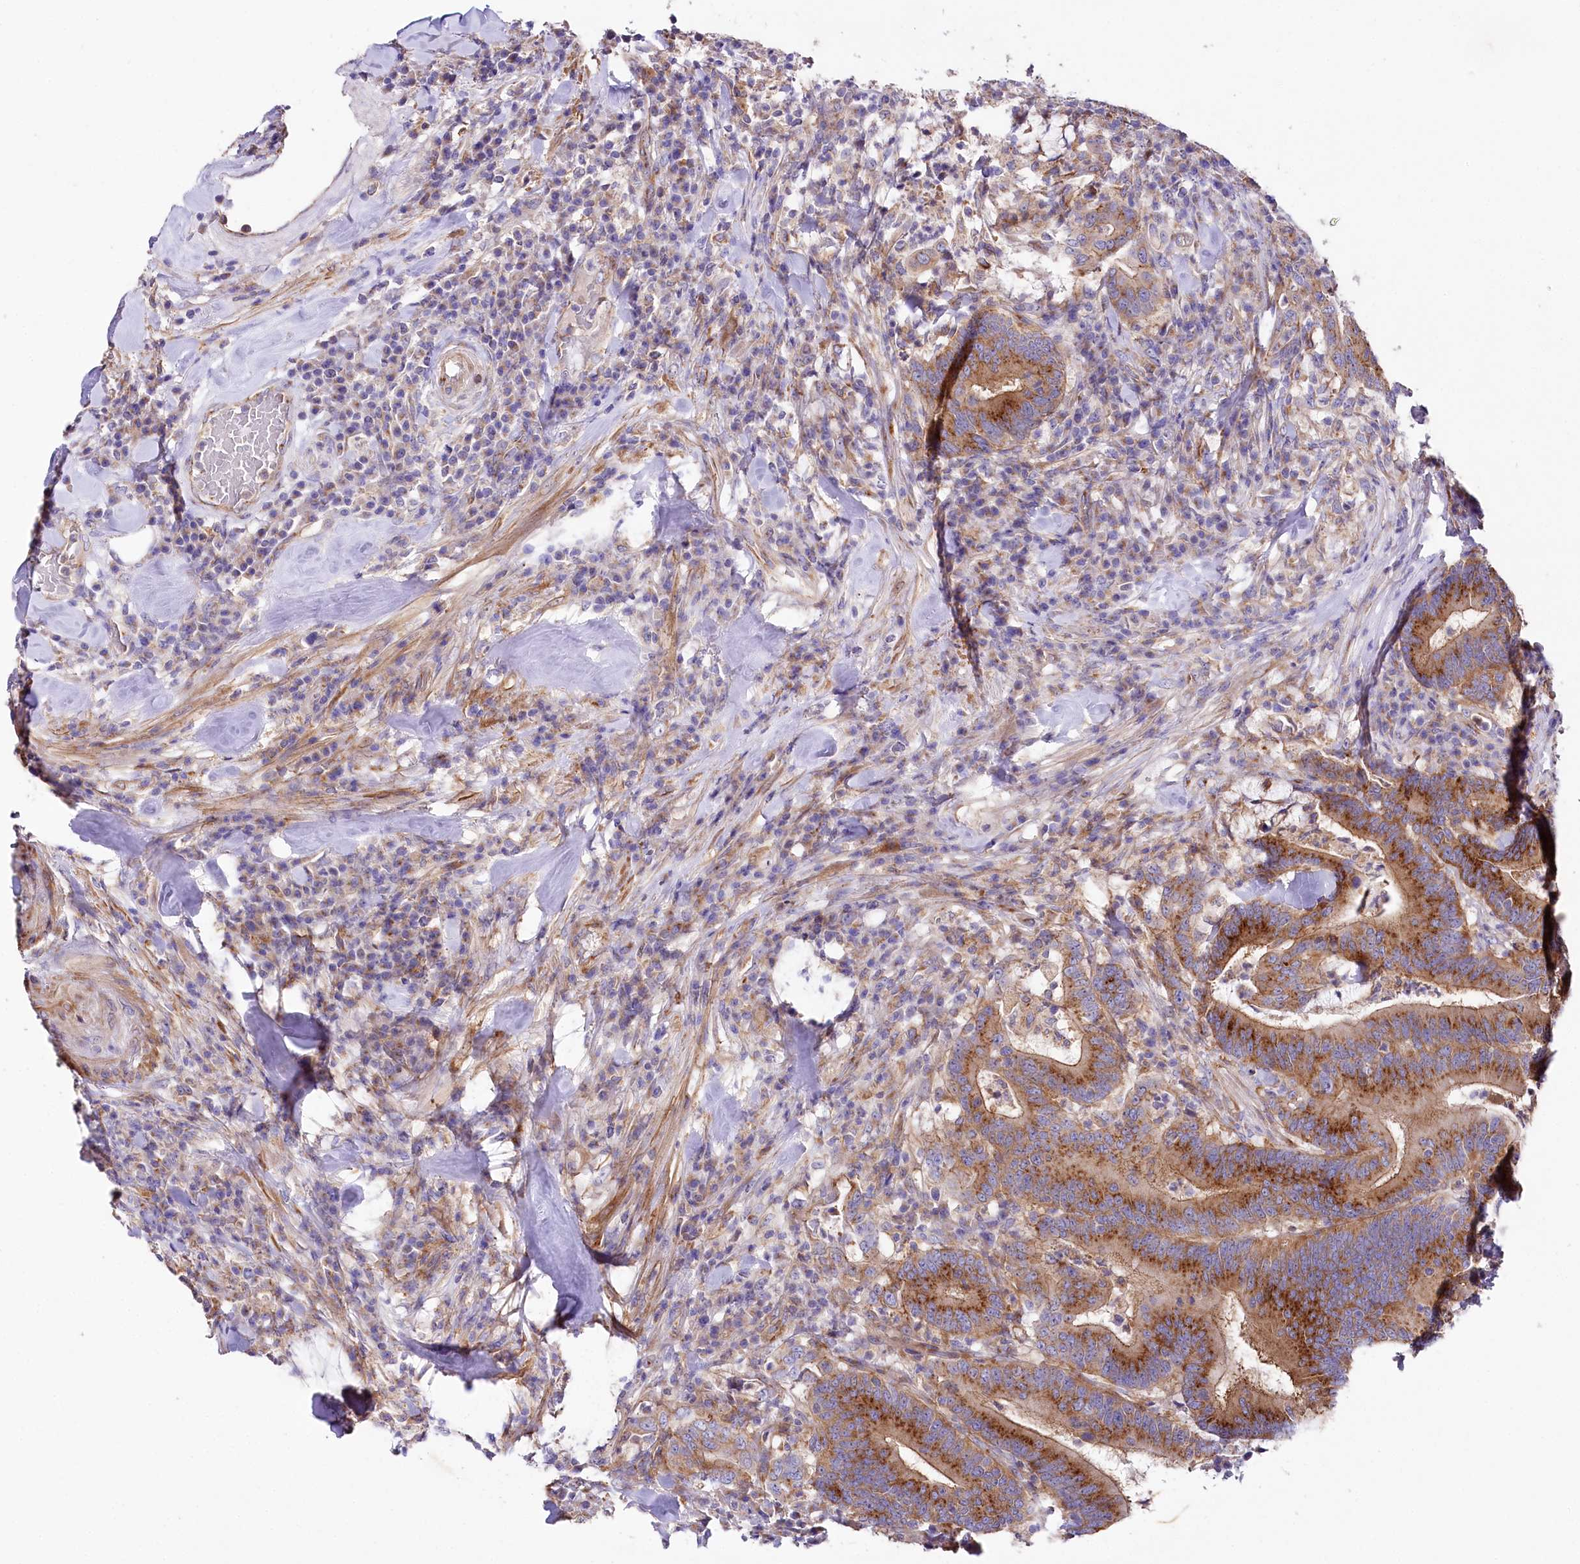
{"staining": {"intensity": "strong", "quantity": ">75%", "location": "cytoplasmic/membranous"}, "tissue": "colorectal cancer", "cell_type": "Tumor cells", "image_type": "cancer", "snomed": [{"axis": "morphology", "description": "Adenocarcinoma, NOS"}, {"axis": "topography", "description": "Colon"}], "caption": "Colorectal cancer tissue reveals strong cytoplasmic/membranous positivity in about >75% of tumor cells, visualized by immunohistochemistry.", "gene": "STX6", "patient": {"sex": "female", "age": 66}}